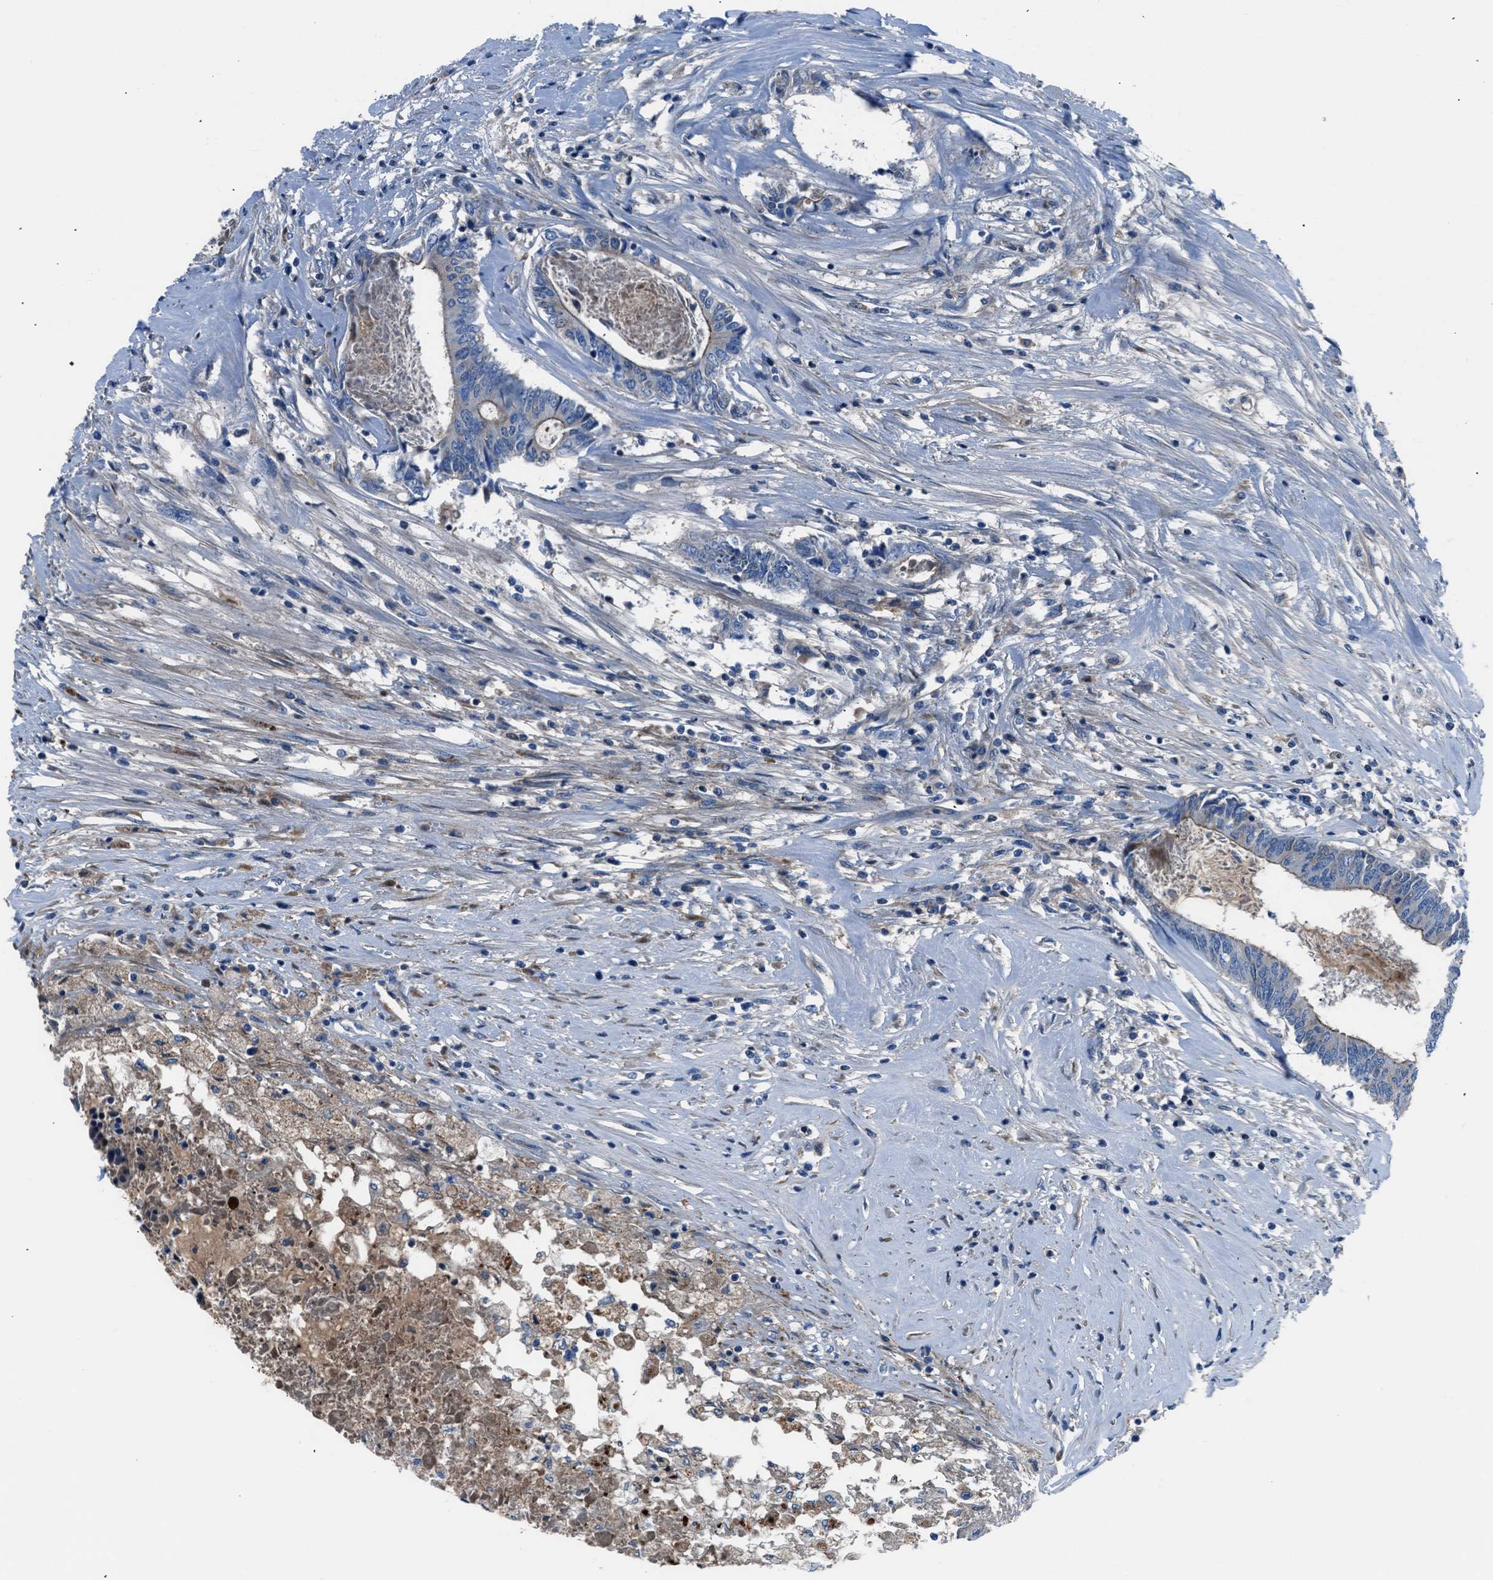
{"staining": {"intensity": "weak", "quantity": "<25%", "location": "cytoplasmic/membranous"}, "tissue": "colorectal cancer", "cell_type": "Tumor cells", "image_type": "cancer", "snomed": [{"axis": "morphology", "description": "Adenocarcinoma, NOS"}, {"axis": "topography", "description": "Rectum"}], "caption": "An image of human adenocarcinoma (colorectal) is negative for staining in tumor cells.", "gene": "SLC38A6", "patient": {"sex": "male", "age": 63}}